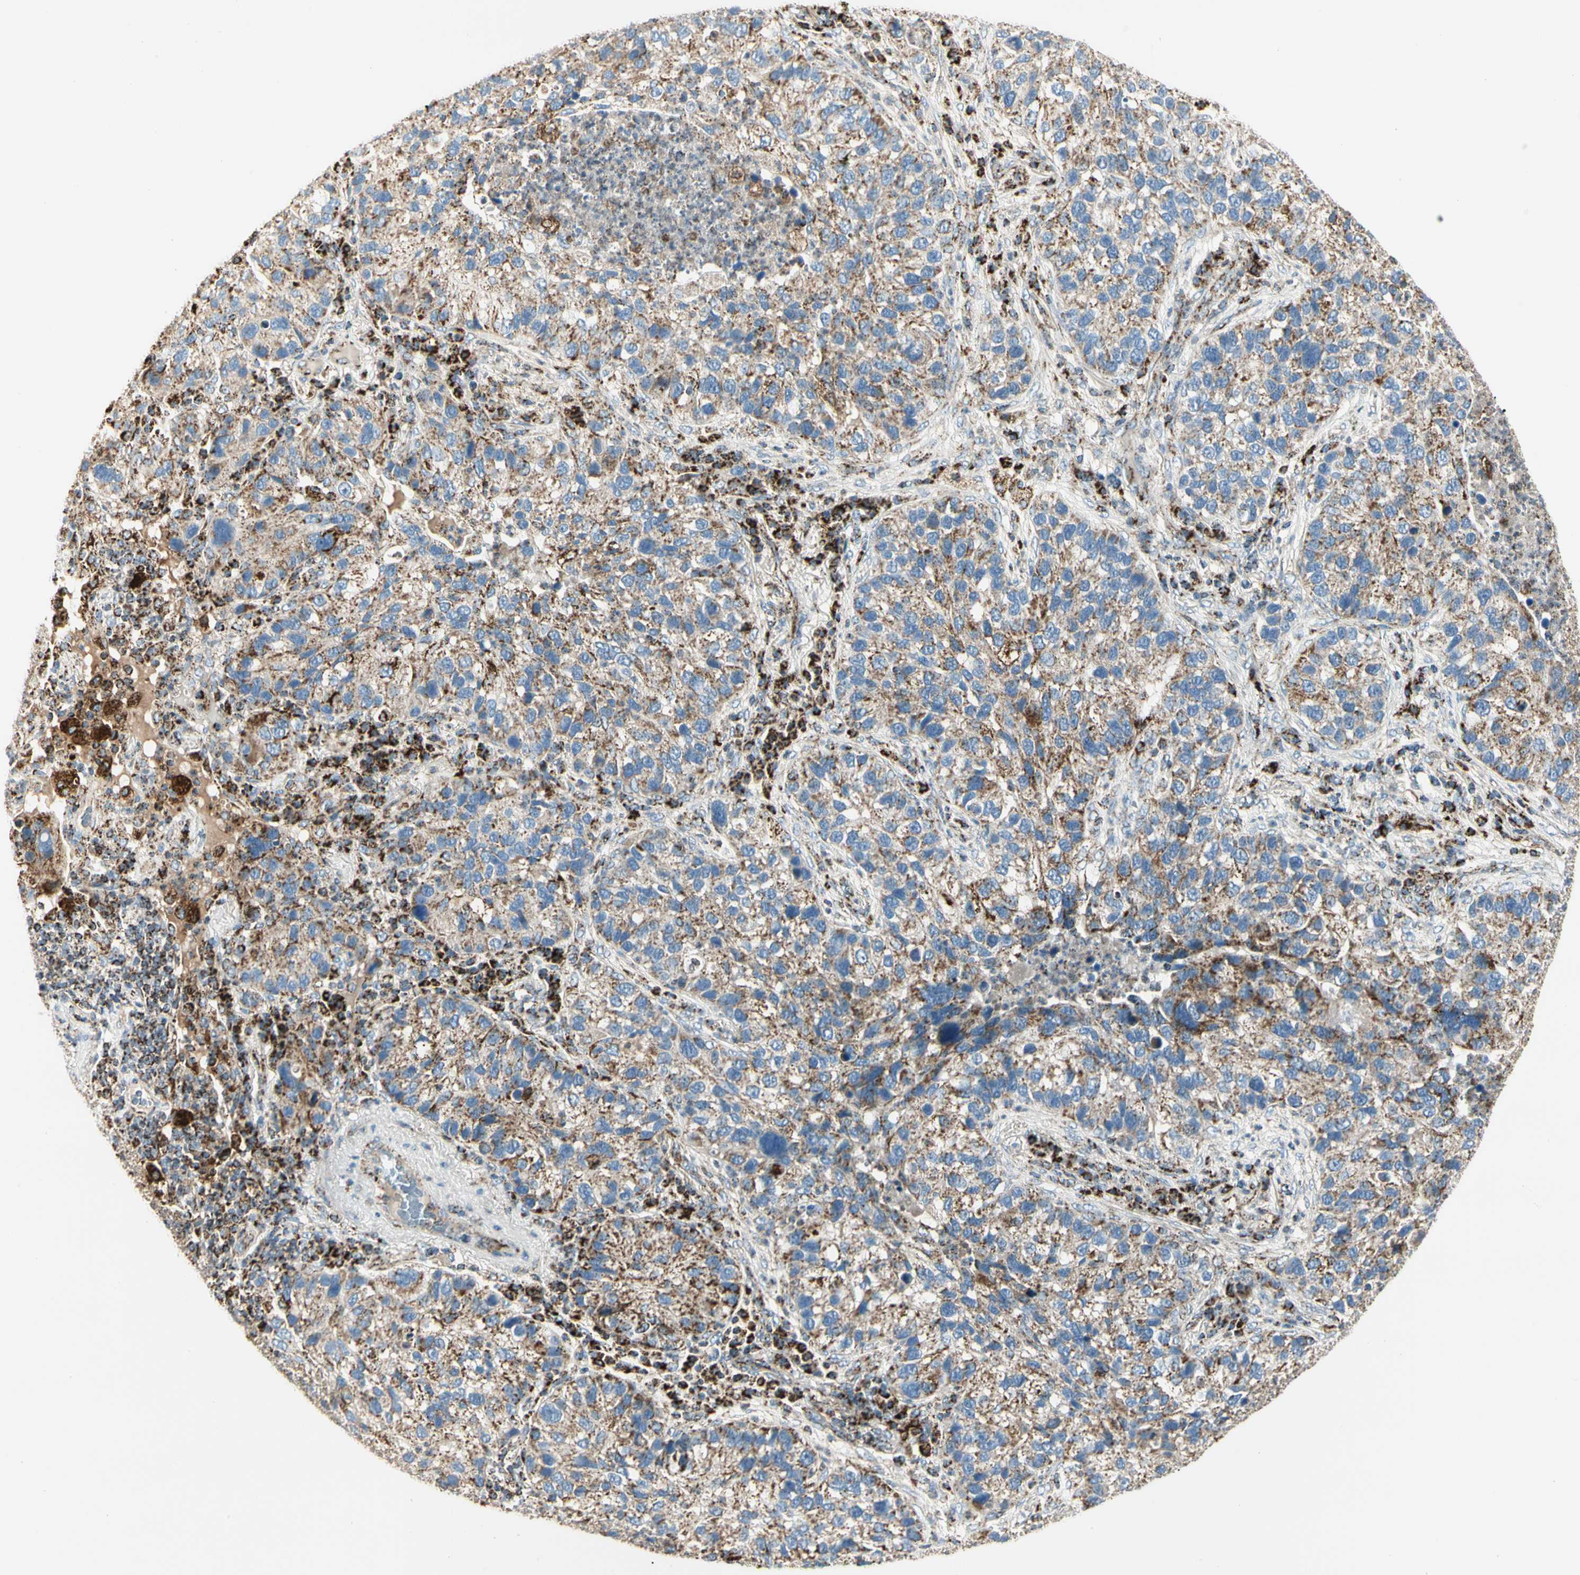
{"staining": {"intensity": "moderate", "quantity": ">75%", "location": "cytoplasmic/membranous"}, "tissue": "lung cancer", "cell_type": "Tumor cells", "image_type": "cancer", "snomed": [{"axis": "morphology", "description": "Normal tissue, NOS"}, {"axis": "morphology", "description": "Adenocarcinoma, NOS"}, {"axis": "topography", "description": "Bronchus"}, {"axis": "topography", "description": "Lung"}], "caption": "This histopathology image shows immunohistochemistry (IHC) staining of adenocarcinoma (lung), with medium moderate cytoplasmic/membranous staining in approximately >75% of tumor cells.", "gene": "ME2", "patient": {"sex": "male", "age": 54}}